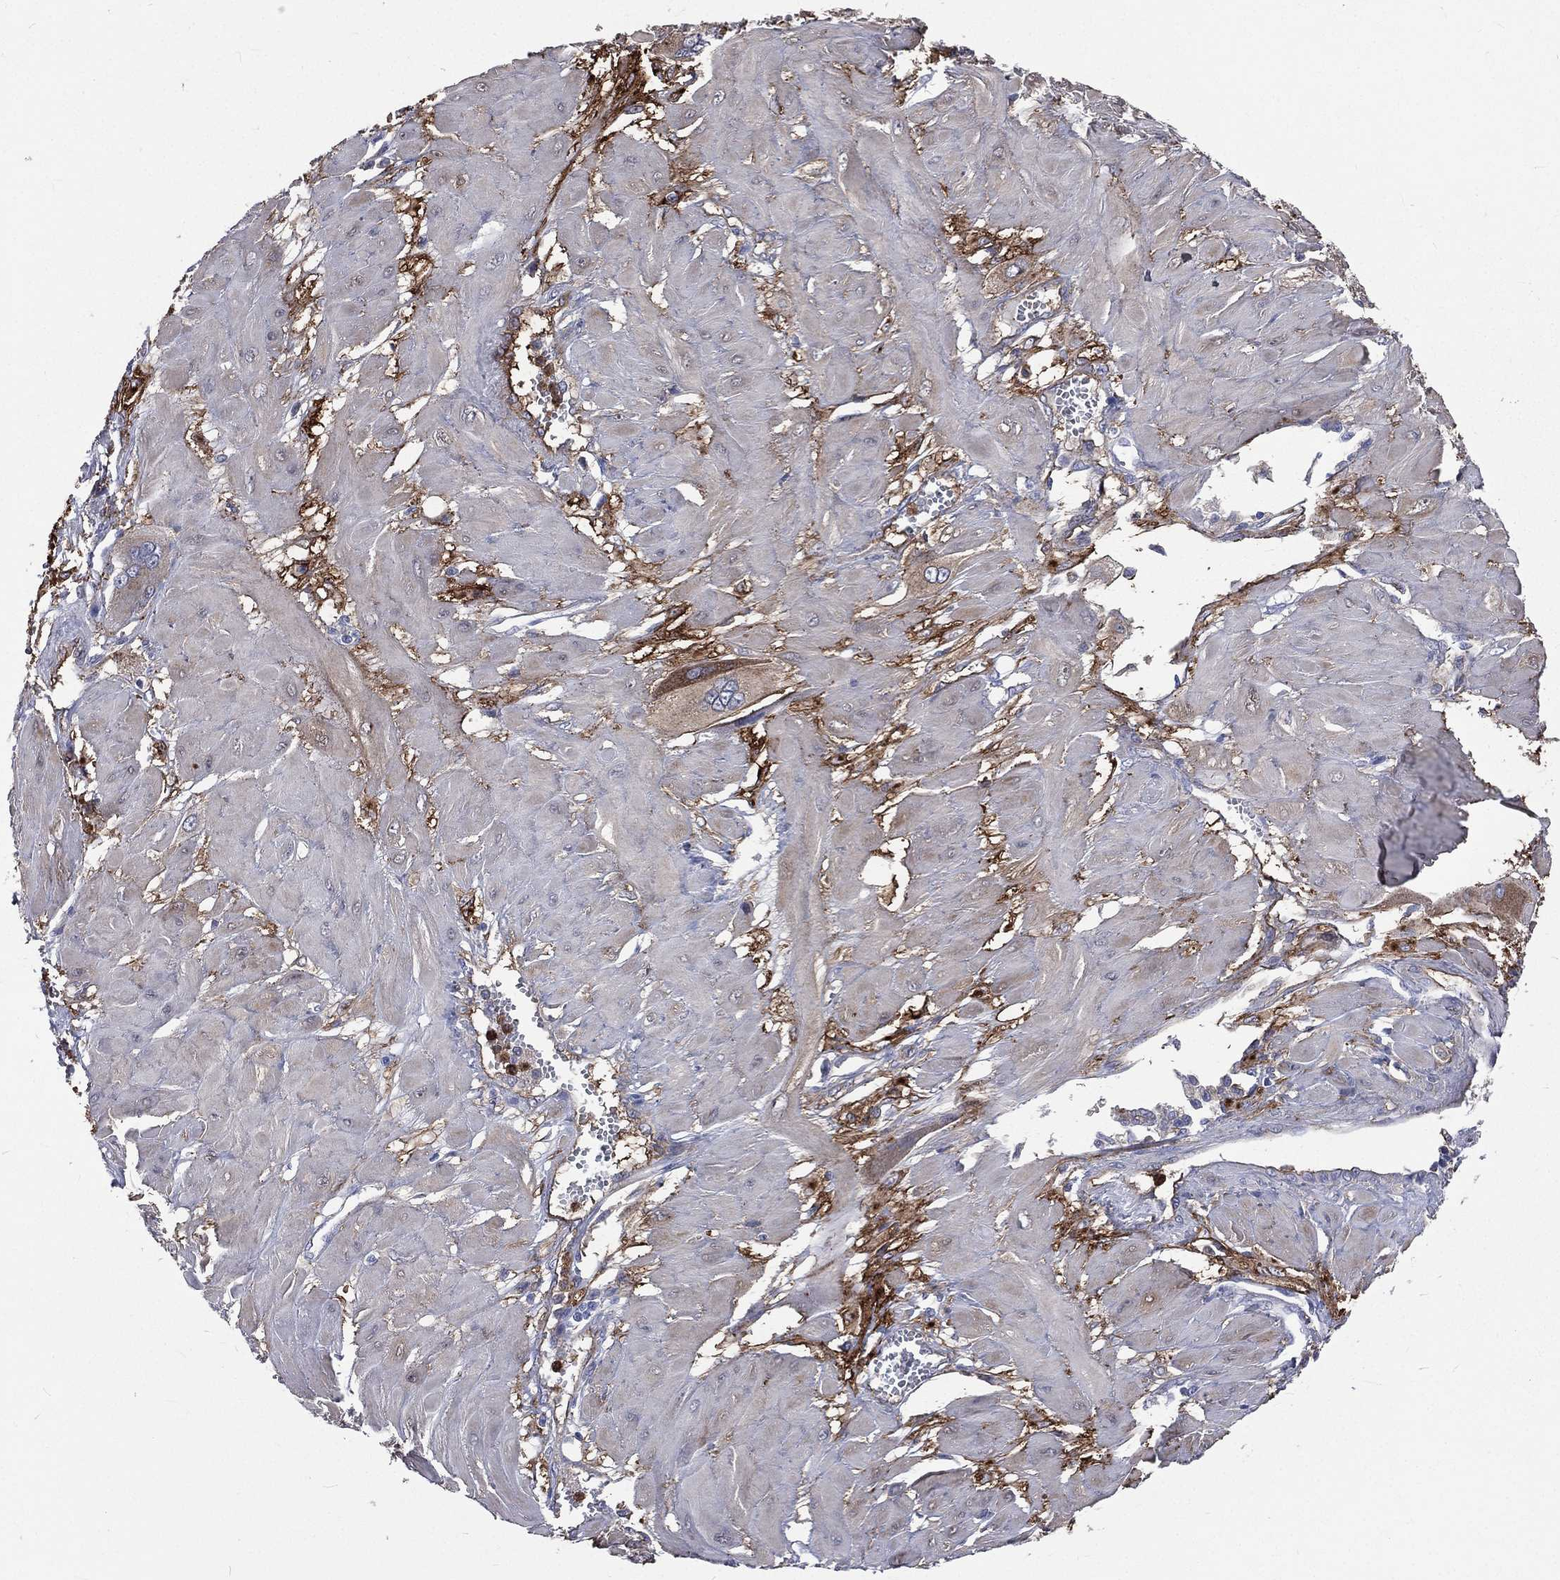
{"staining": {"intensity": "weak", "quantity": "<25%", "location": "cytoplasmic/membranous"}, "tissue": "cervical cancer", "cell_type": "Tumor cells", "image_type": "cancer", "snomed": [{"axis": "morphology", "description": "Squamous cell carcinoma, NOS"}, {"axis": "topography", "description": "Cervix"}], "caption": "Tumor cells show no significant protein positivity in squamous cell carcinoma (cervical).", "gene": "BASP1", "patient": {"sex": "female", "age": 34}}